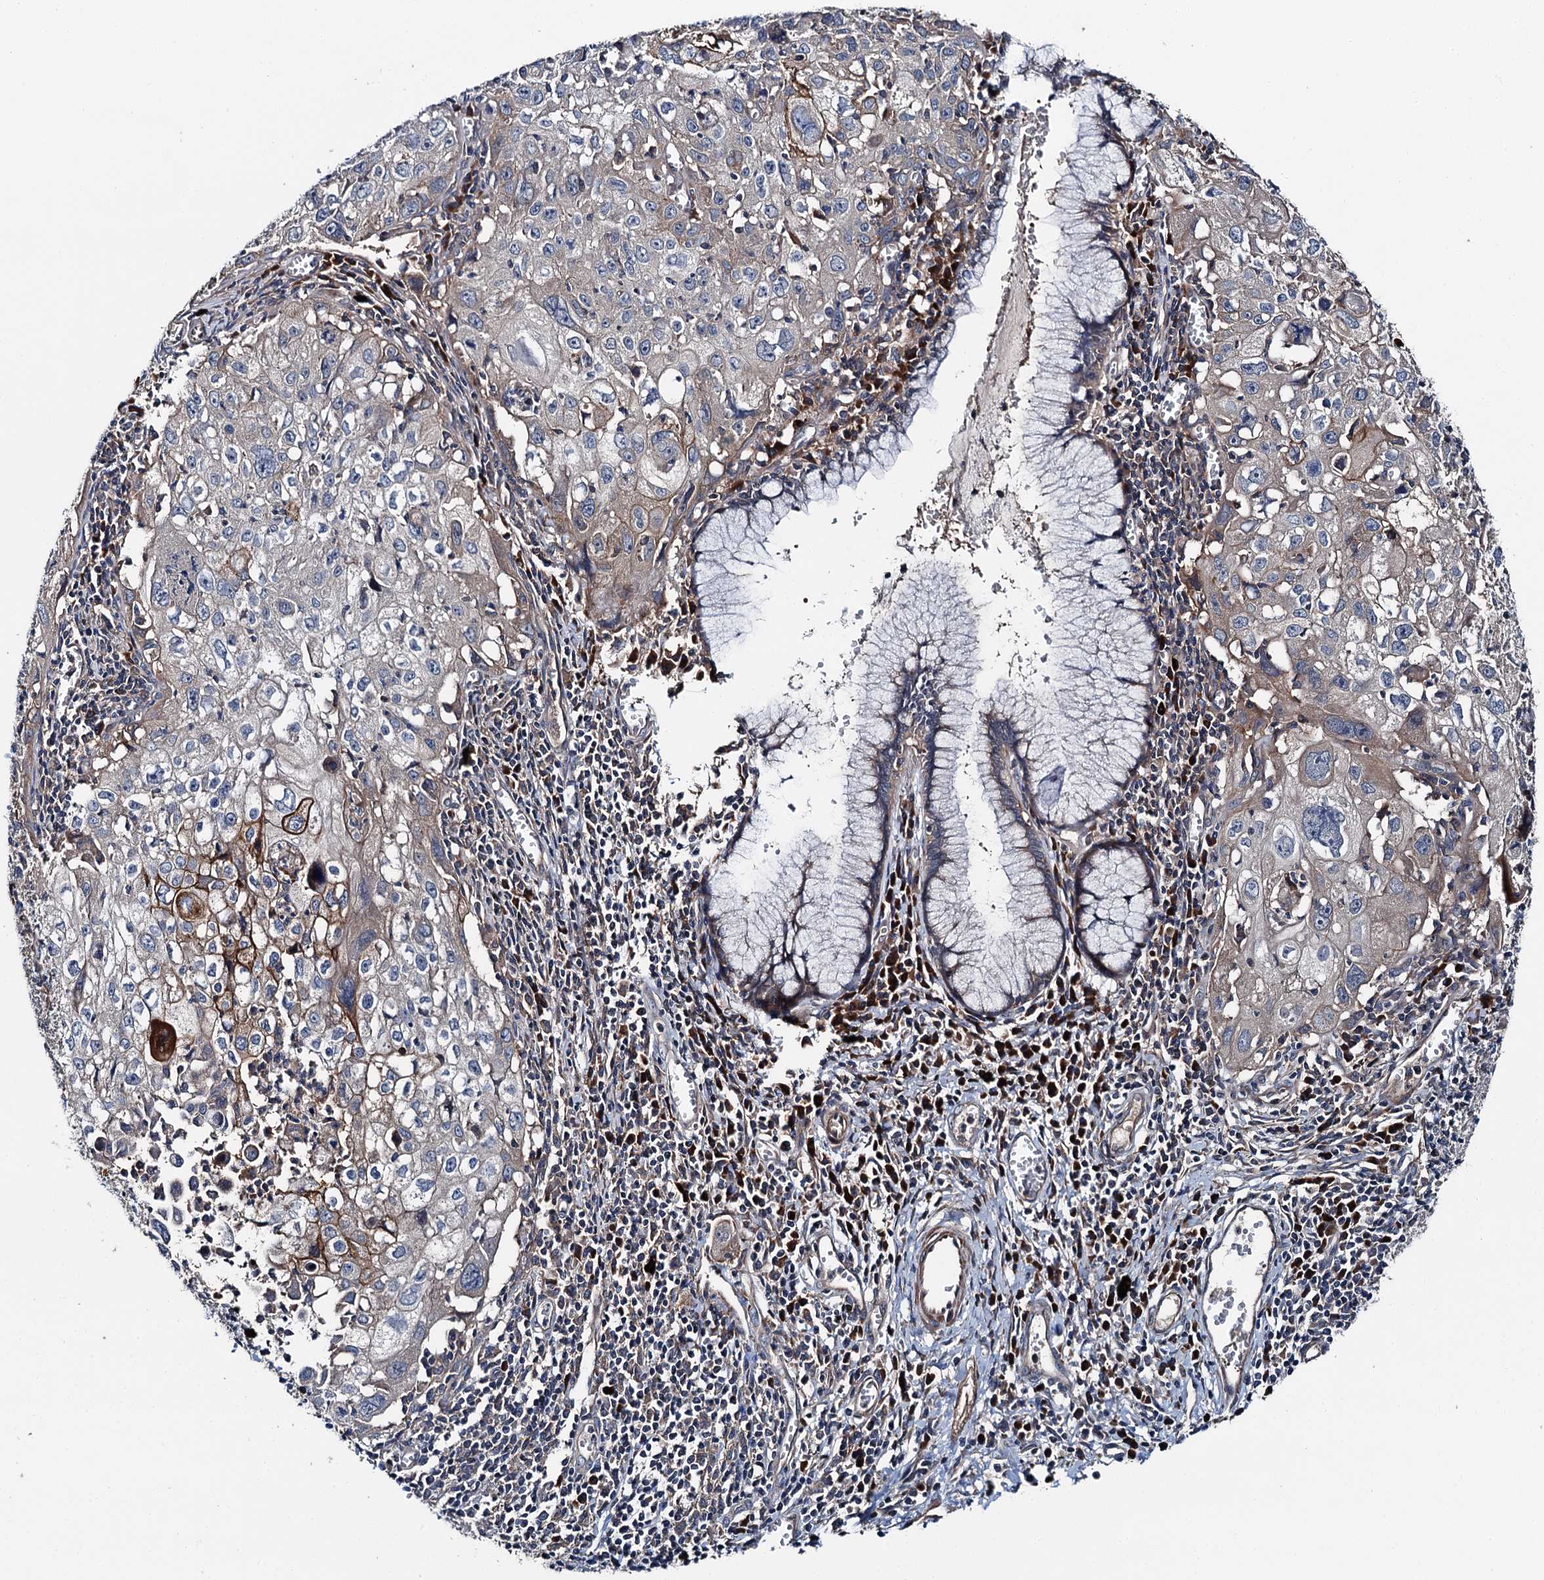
{"staining": {"intensity": "strong", "quantity": "<25%", "location": "cytoplasmic/membranous"}, "tissue": "cervical cancer", "cell_type": "Tumor cells", "image_type": "cancer", "snomed": [{"axis": "morphology", "description": "Squamous cell carcinoma, NOS"}, {"axis": "topography", "description": "Cervix"}], "caption": "About <25% of tumor cells in squamous cell carcinoma (cervical) reveal strong cytoplasmic/membranous protein positivity as visualized by brown immunohistochemical staining.", "gene": "SLC22A25", "patient": {"sex": "female", "age": 42}}